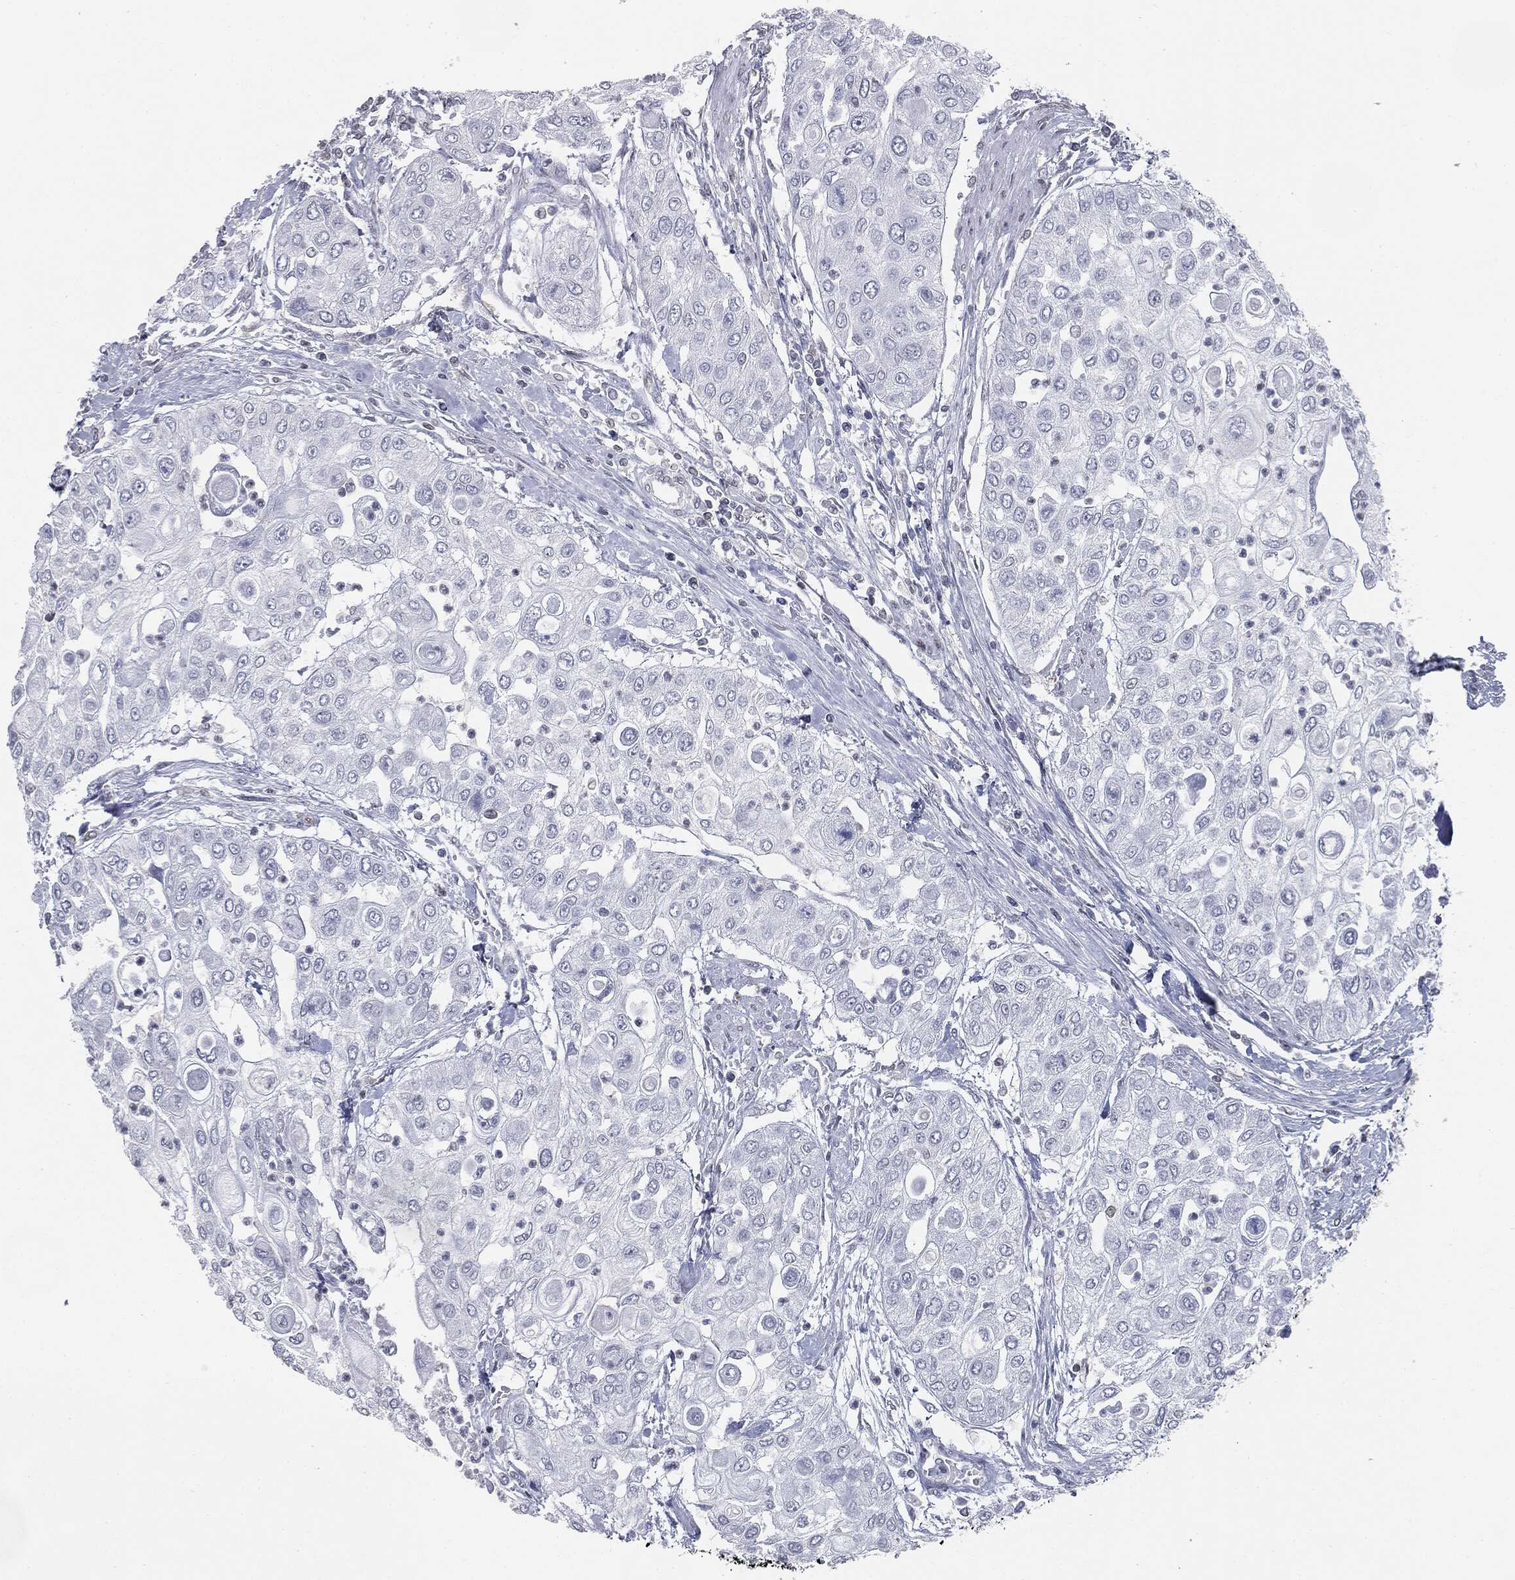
{"staining": {"intensity": "negative", "quantity": "none", "location": "none"}, "tissue": "urothelial cancer", "cell_type": "Tumor cells", "image_type": "cancer", "snomed": [{"axis": "morphology", "description": "Urothelial carcinoma, High grade"}, {"axis": "topography", "description": "Urinary bladder"}], "caption": "Immunohistochemistry (IHC) histopathology image of human urothelial carcinoma (high-grade) stained for a protein (brown), which exhibits no staining in tumor cells.", "gene": "ALDOB", "patient": {"sex": "female", "age": 79}}